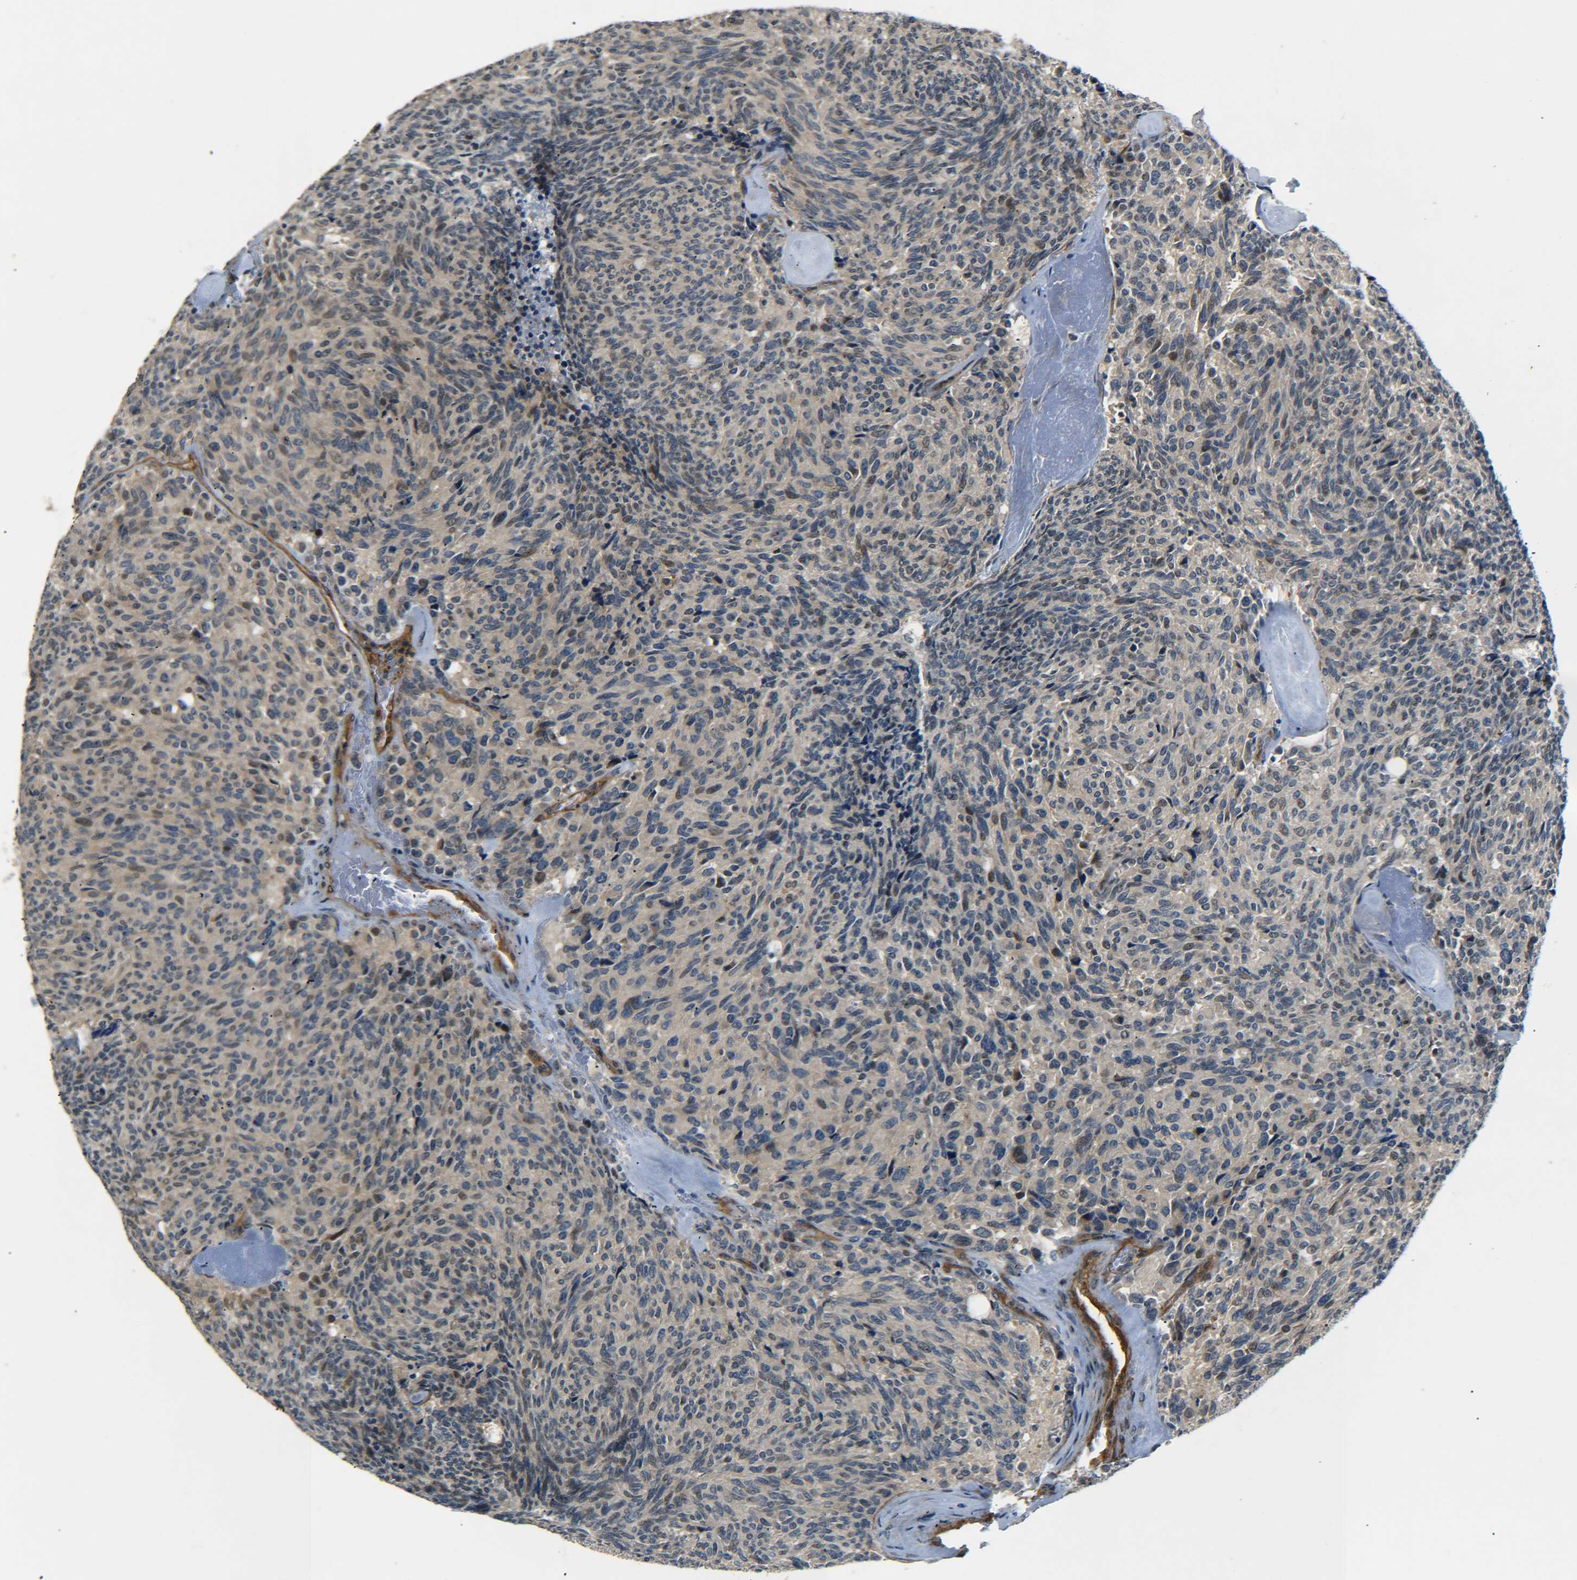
{"staining": {"intensity": "weak", "quantity": "25%-75%", "location": "cytoplasmic/membranous,nuclear"}, "tissue": "carcinoid", "cell_type": "Tumor cells", "image_type": "cancer", "snomed": [{"axis": "morphology", "description": "Carcinoid, malignant, NOS"}, {"axis": "topography", "description": "Pancreas"}], "caption": "Weak cytoplasmic/membranous and nuclear staining is appreciated in approximately 25%-75% of tumor cells in malignant carcinoid. (IHC, brightfield microscopy, high magnification).", "gene": "MEIS1", "patient": {"sex": "female", "age": 54}}